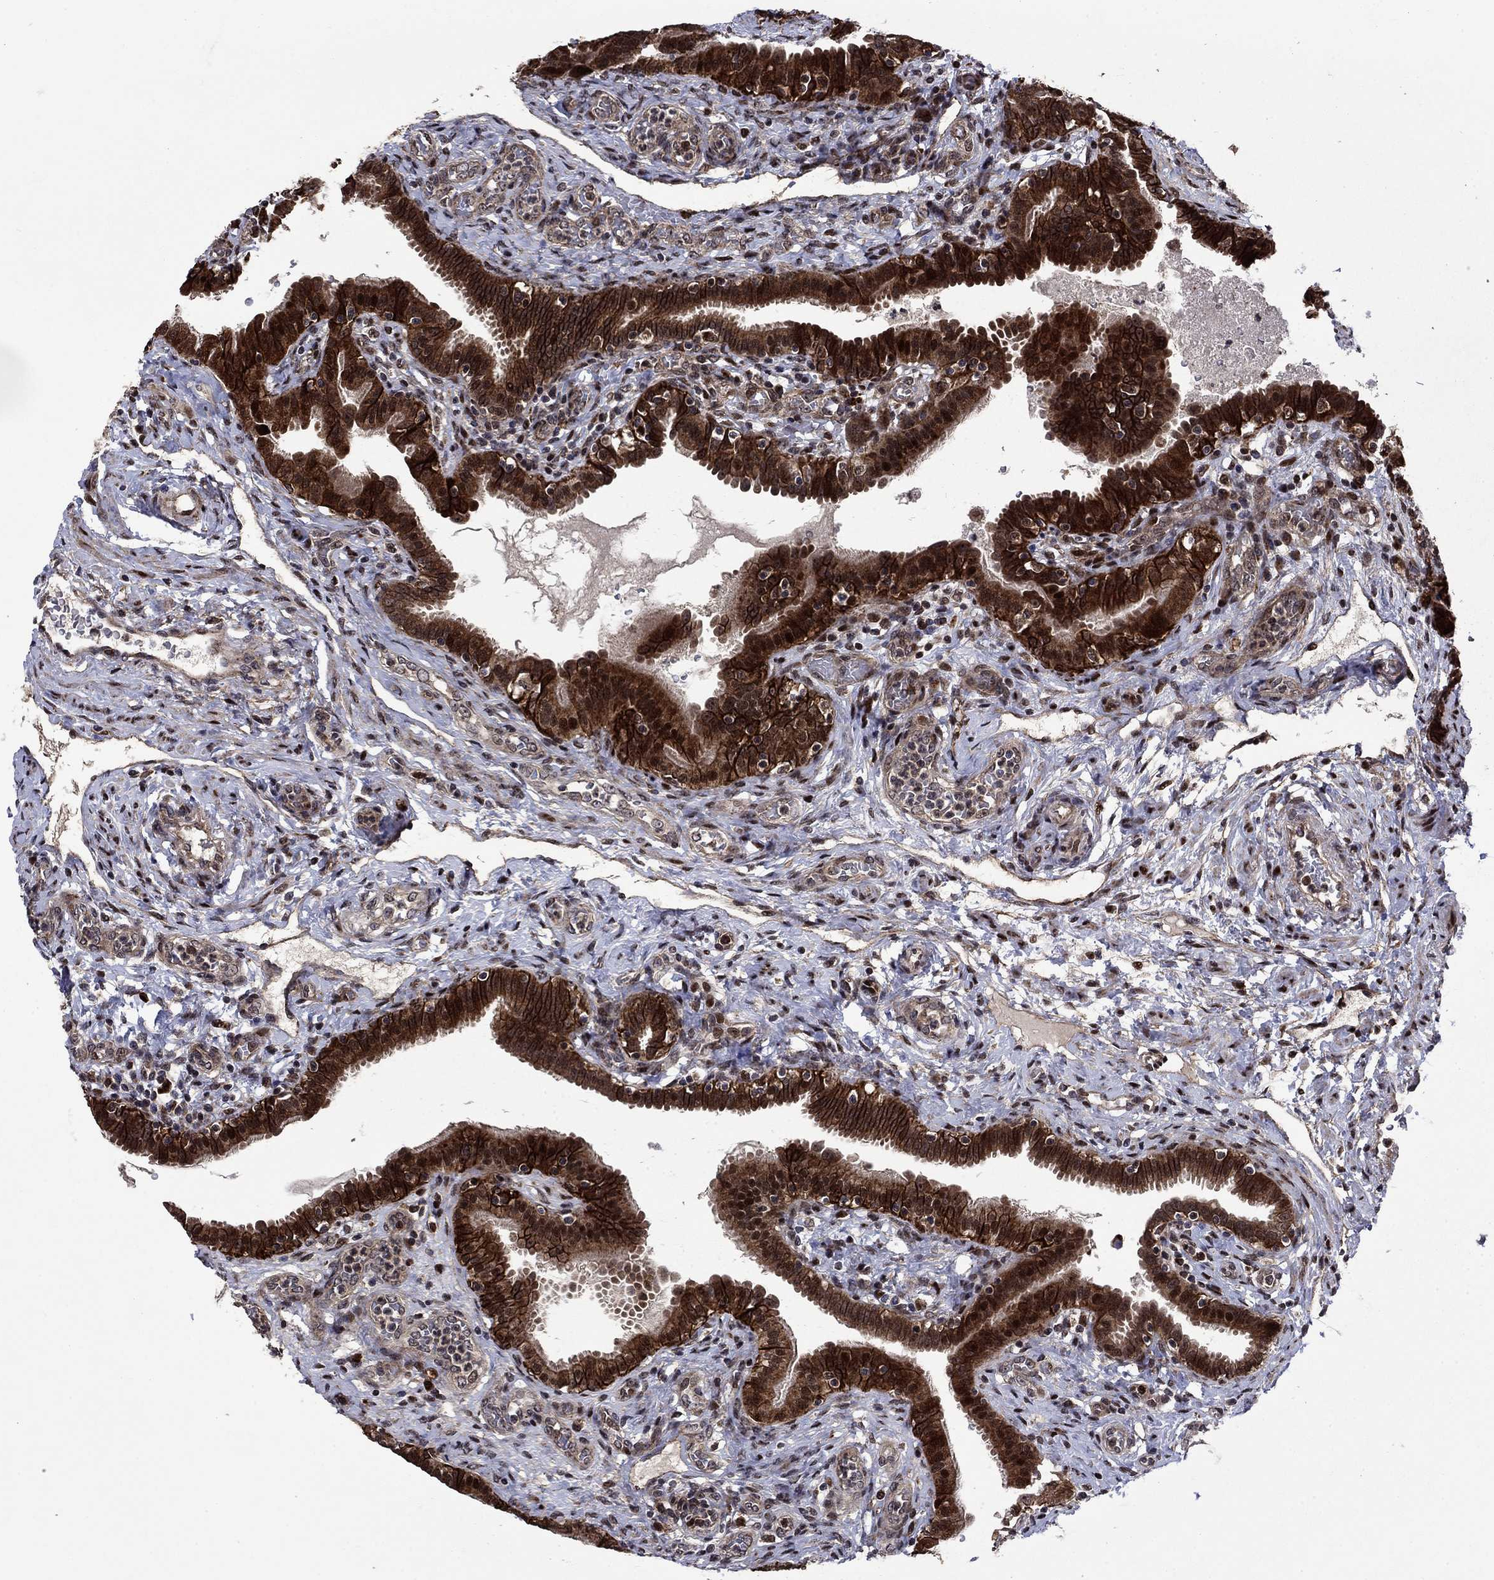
{"staining": {"intensity": "strong", "quantity": ">75%", "location": "cytoplasmic/membranous"}, "tissue": "fallopian tube", "cell_type": "Glandular cells", "image_type": "normal", "snomed": [{"axis": "morphology", "description": "Normal tissue, NOS"}, {"axis": "topography", "description": "Fallopian tube"}, {"axis": "topography", "description": "Ovary"}], "caption": "Human fallopian tube stained for a protein (brown) shows strong cytoplasmic/membranous positive expression in about >75% of glandular cells.", "gene": "AGTPBP1", "patient": {"sex": "female", "age": 41}}